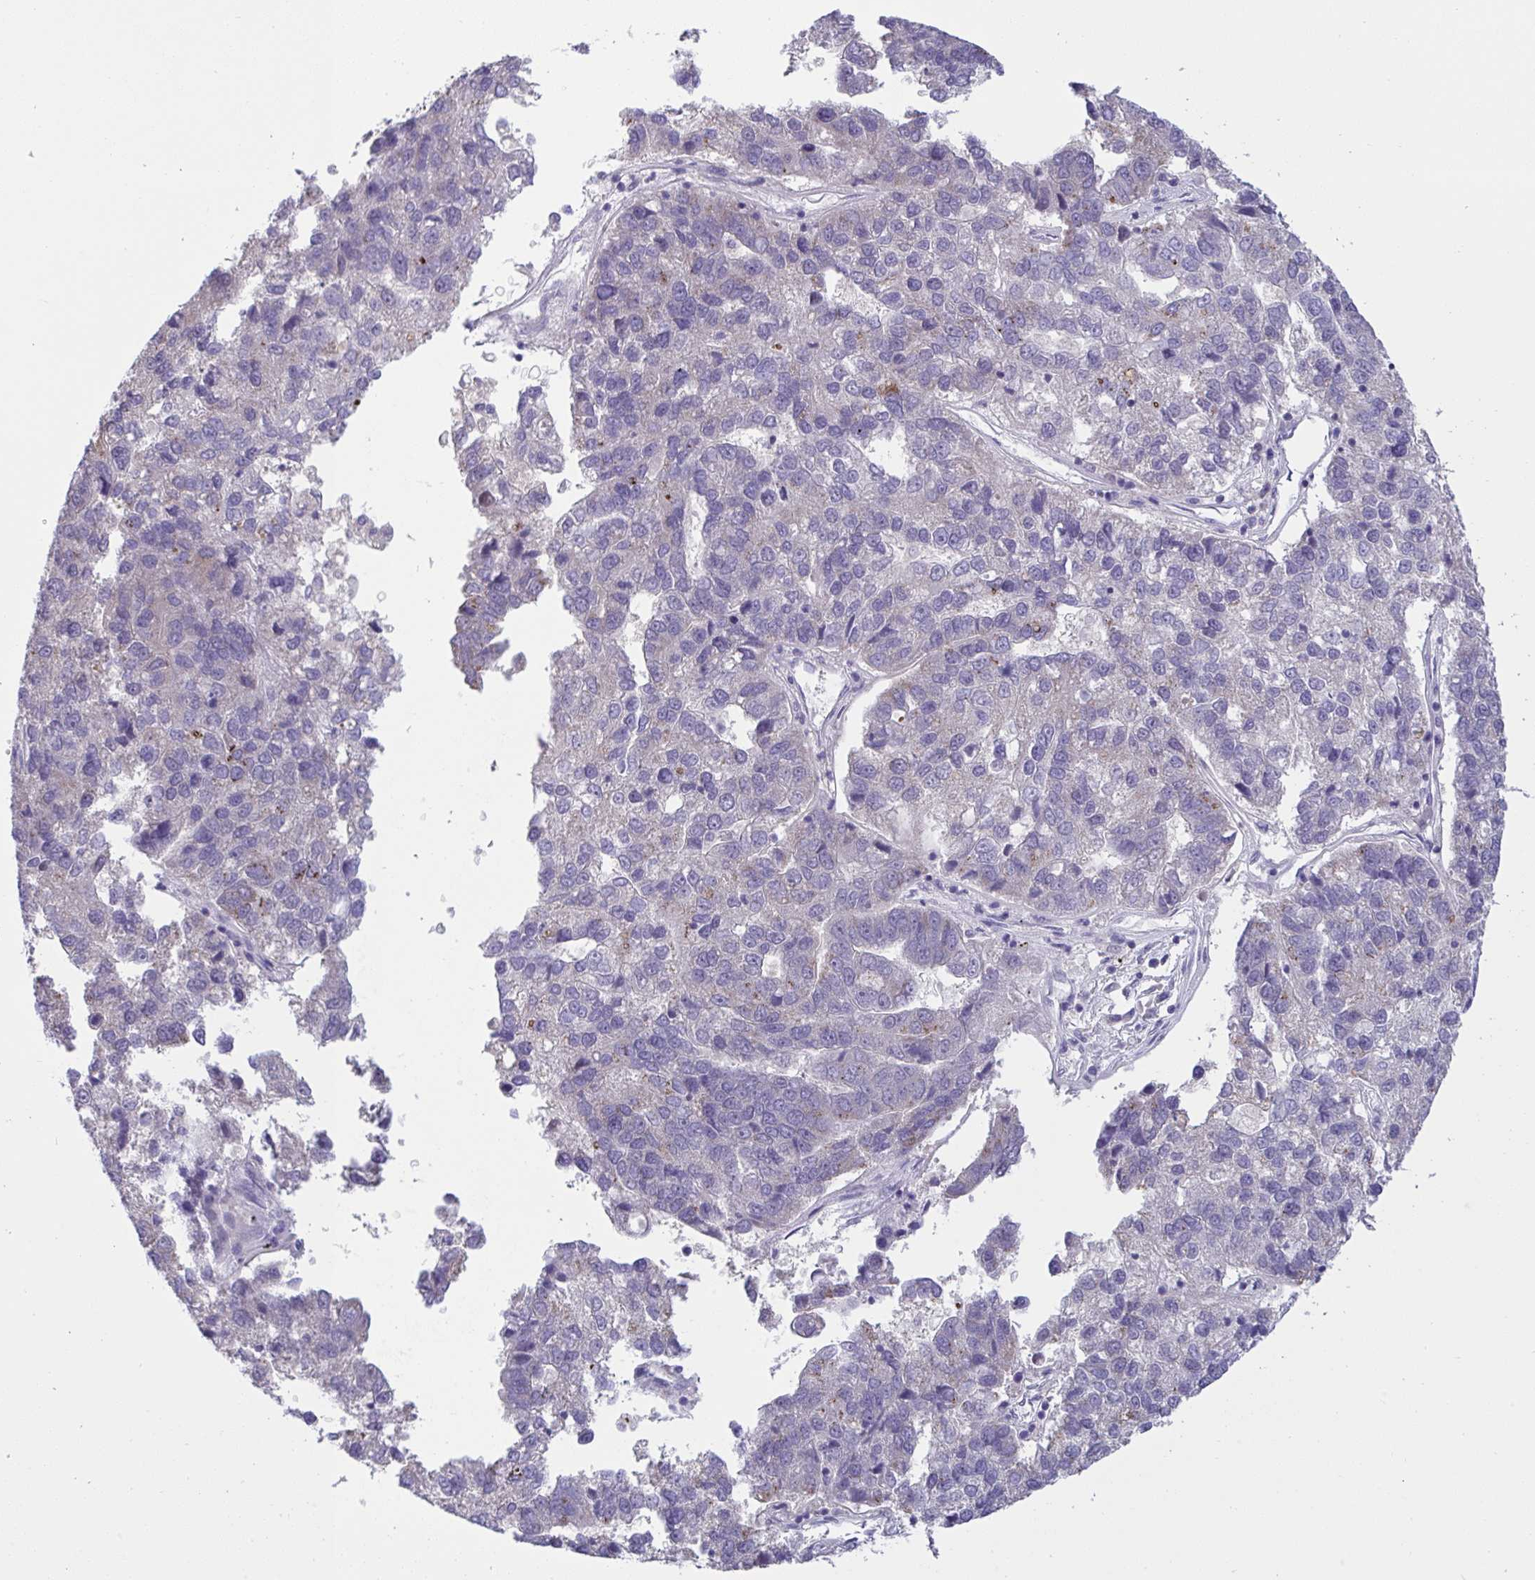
{"staining": {"intensity": "negative", "quantity": "none", "location": "none"}, "tissue": "pancreatic cancer", "cell_type": "Tumor cells", "image_type": "cancer", "snomed": [{"axis": "morphology", "description": "Adenocarcinoma, NOS"}, {"axis": "topography", "description": "Pancreas"}], "caption": "Tumor cells are negative for protein expression in human pancreatic adenocarcinoma.", "gene": "TMEM41A", "patient": {"sex": "female", "age": 61}}